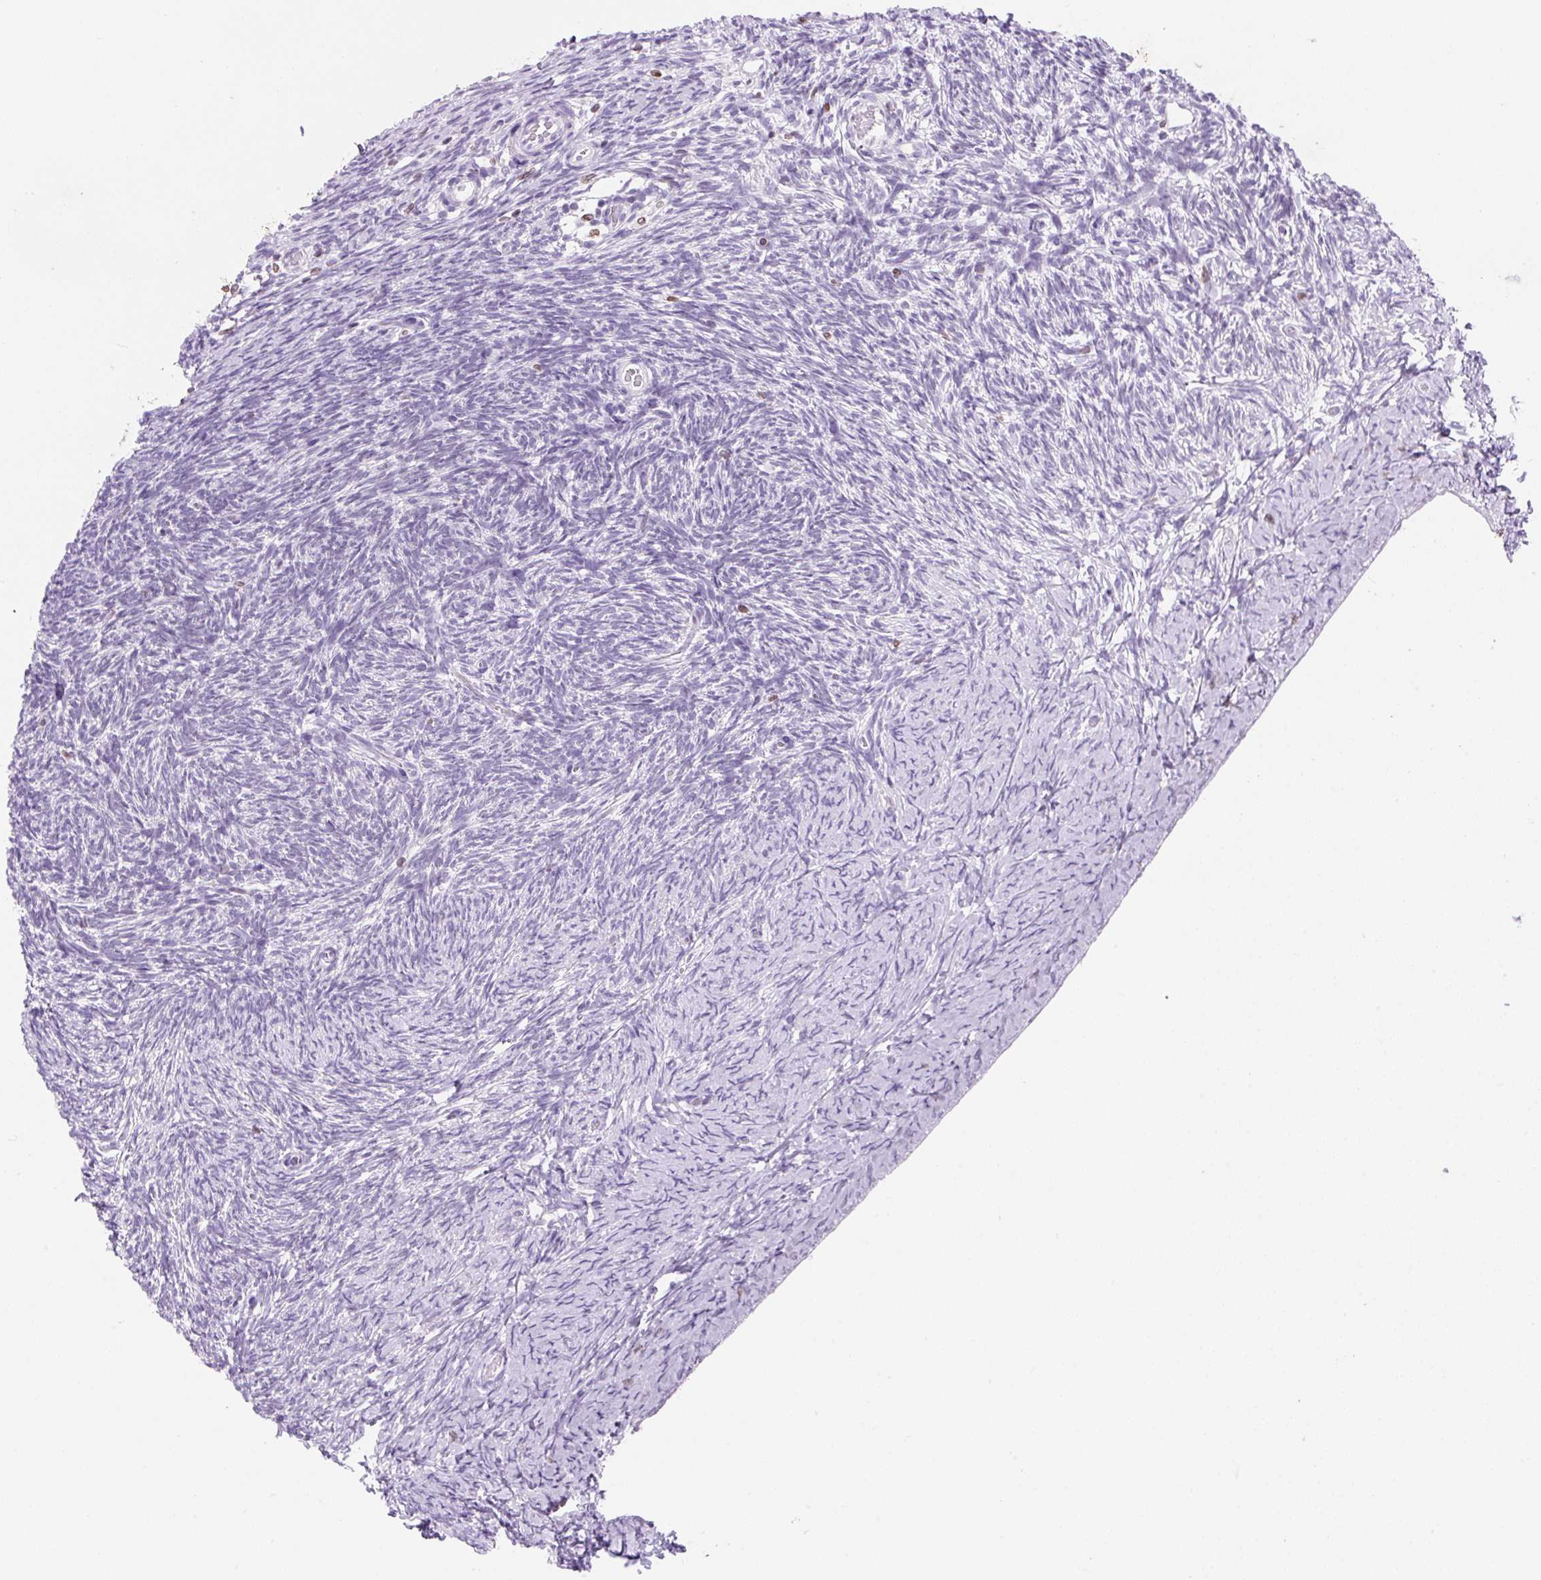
{"staining": {"intensity": "negative", "quantity": "none", "location": "none"}, "tissue": "ovary", "cell_type": "Ovarian stroma cells", "image_type": "normal", "snomed": [{"axis": "morphology", "description": "Normal tissue, NOS"}, {"axis": "topography", "description": "Ovary"}], "caption": "Normal ovary was stained to show a protein in brown. There is no significant expression in ovarian stroma cells.", "gene": "VPREB1", "patient": {"sex": "female", "age": 39}}